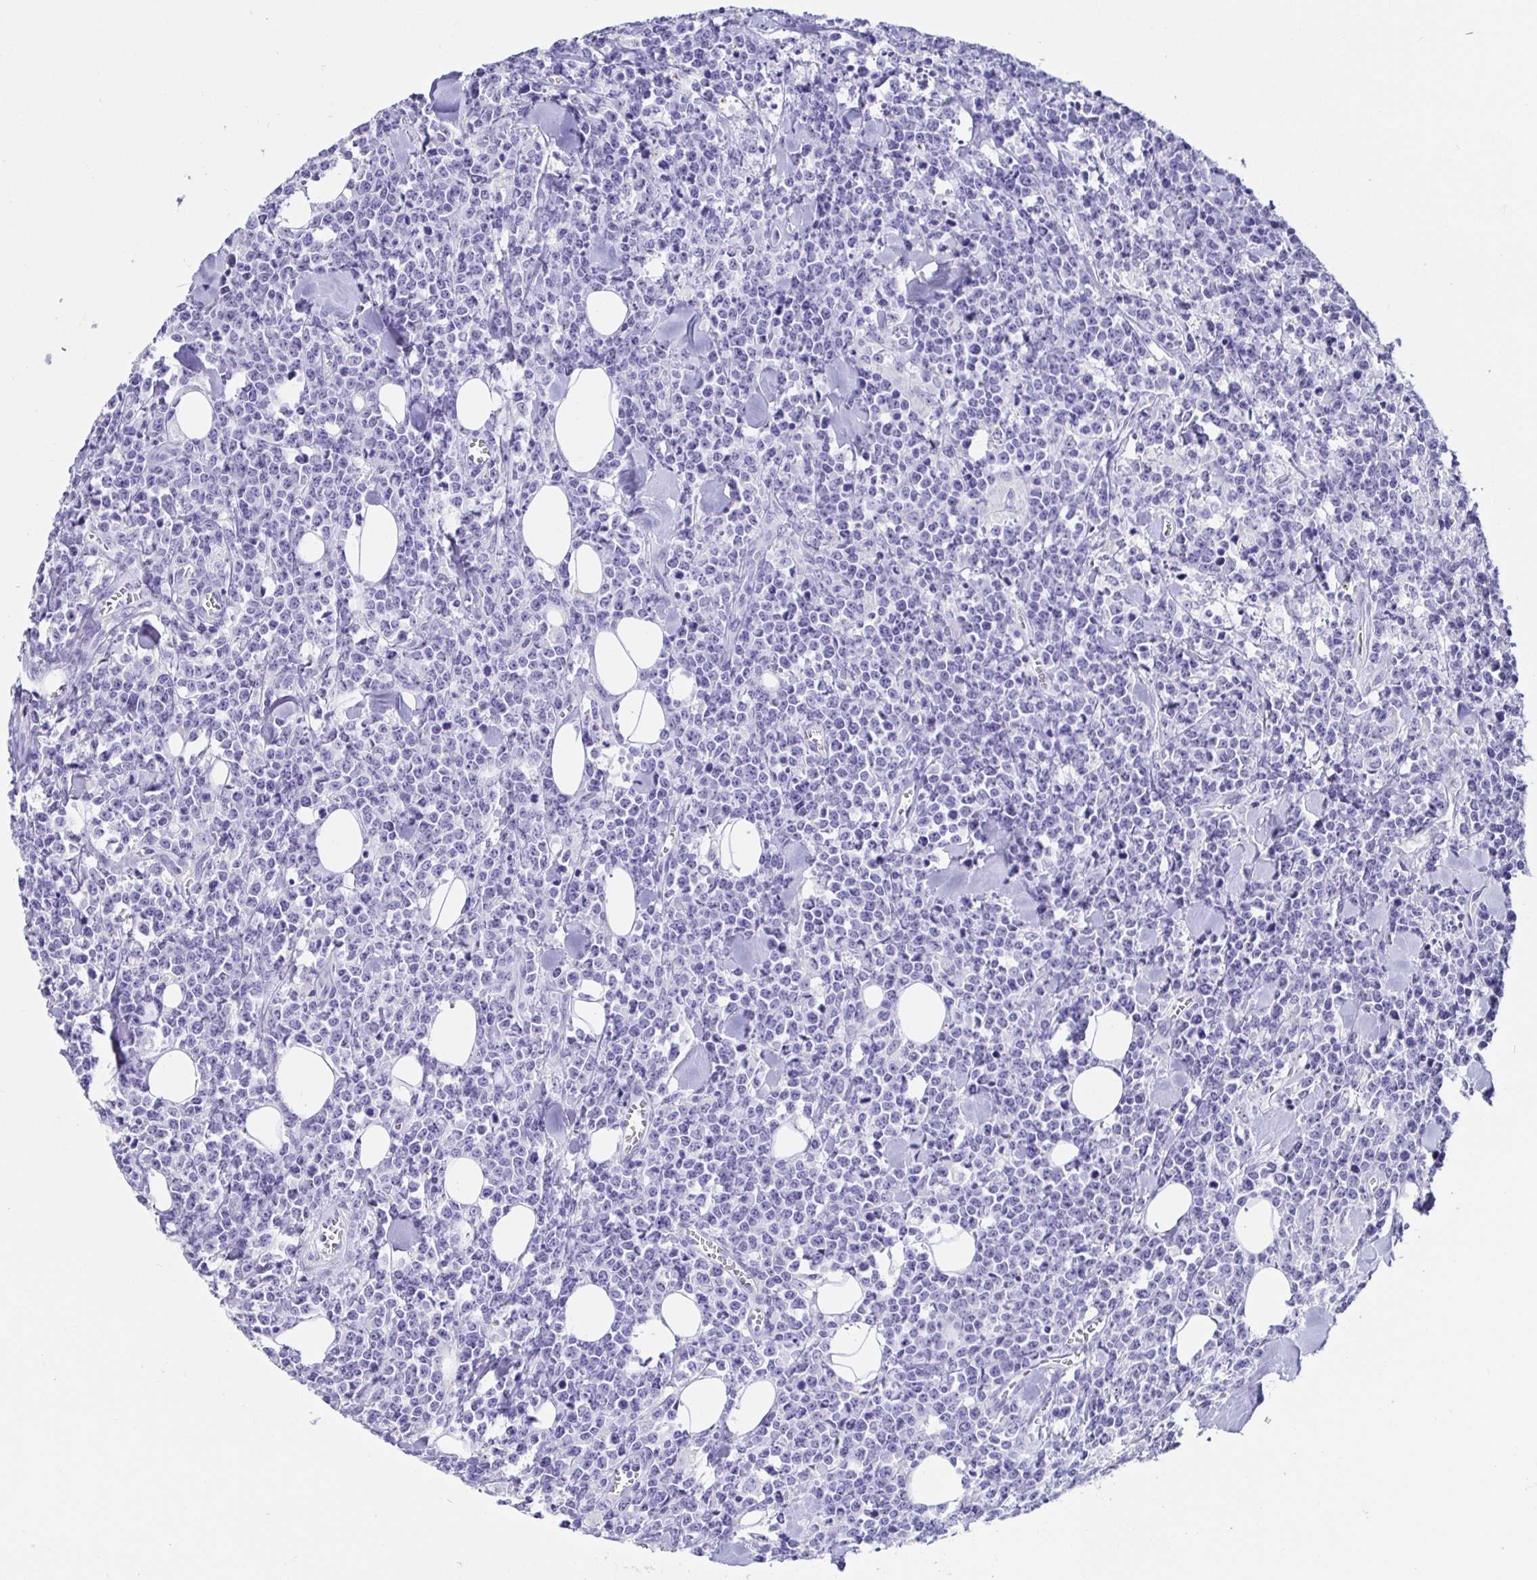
{"staining": {"intensity": "negative", "quantity": "none", "location": "none"}, "tissue": "lymphoma", "cell_type": "Tumor cells", "image_type": "cancer", "snomed": [{"axis": "morphology", "description": "Malignant lymphoma, non-Hodgkin's type, High grade"}, {"axis": "topography", "description": "Small intestine"}], "caption": "Immunohistochemistry (IHC) photomicrograph of neoplastic tissue: human high-grade malignant lymphoma, non-Hodgkin's type stained with DAB demonstrates no significant protein positivity in tumor cells.", "gene": "PRAMEF19", "patient": {"sex": "female", "age": 56}}